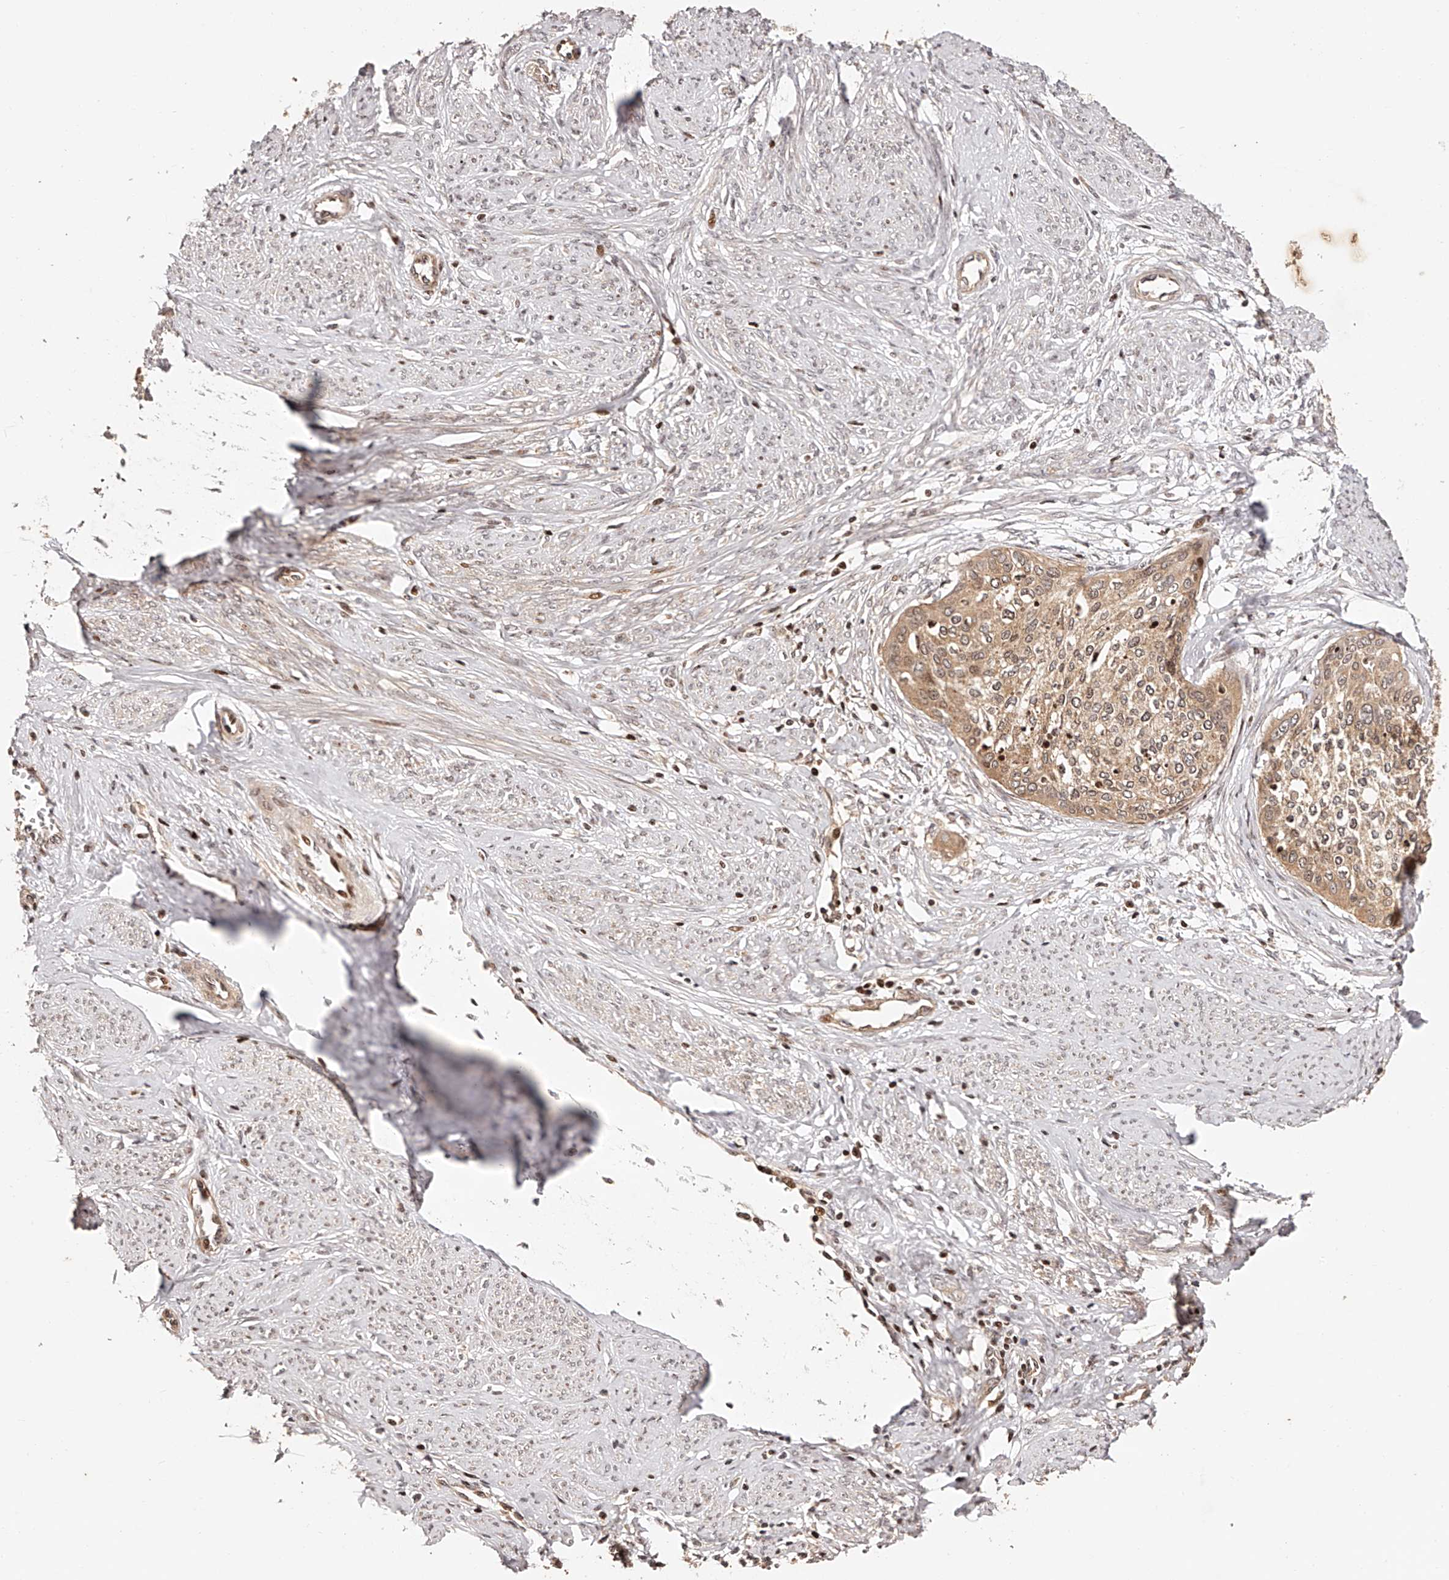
{"staining": {"intensity": "weak", "quantity": ">75%", "location": "cytoplasmic/membranous,nuclear"}, "tissue": "cervical cancer", "cell_type": "Tumor cells", "image_type": "cancer", "snomed": [{"axis": "morphology", "description": "Squamous cell carcinoma, NOS"}, {"axis": "topography", "description": "Cervix"}], "caption": "Protein staining of cervical squamous cell carcinoma tissue reveals weak cytoplasmic/membranous and nuclear expression in approximately >75% of tumor cells.", "gene": "PFDN2", "patient": {"sex": "female", "age": 37}}